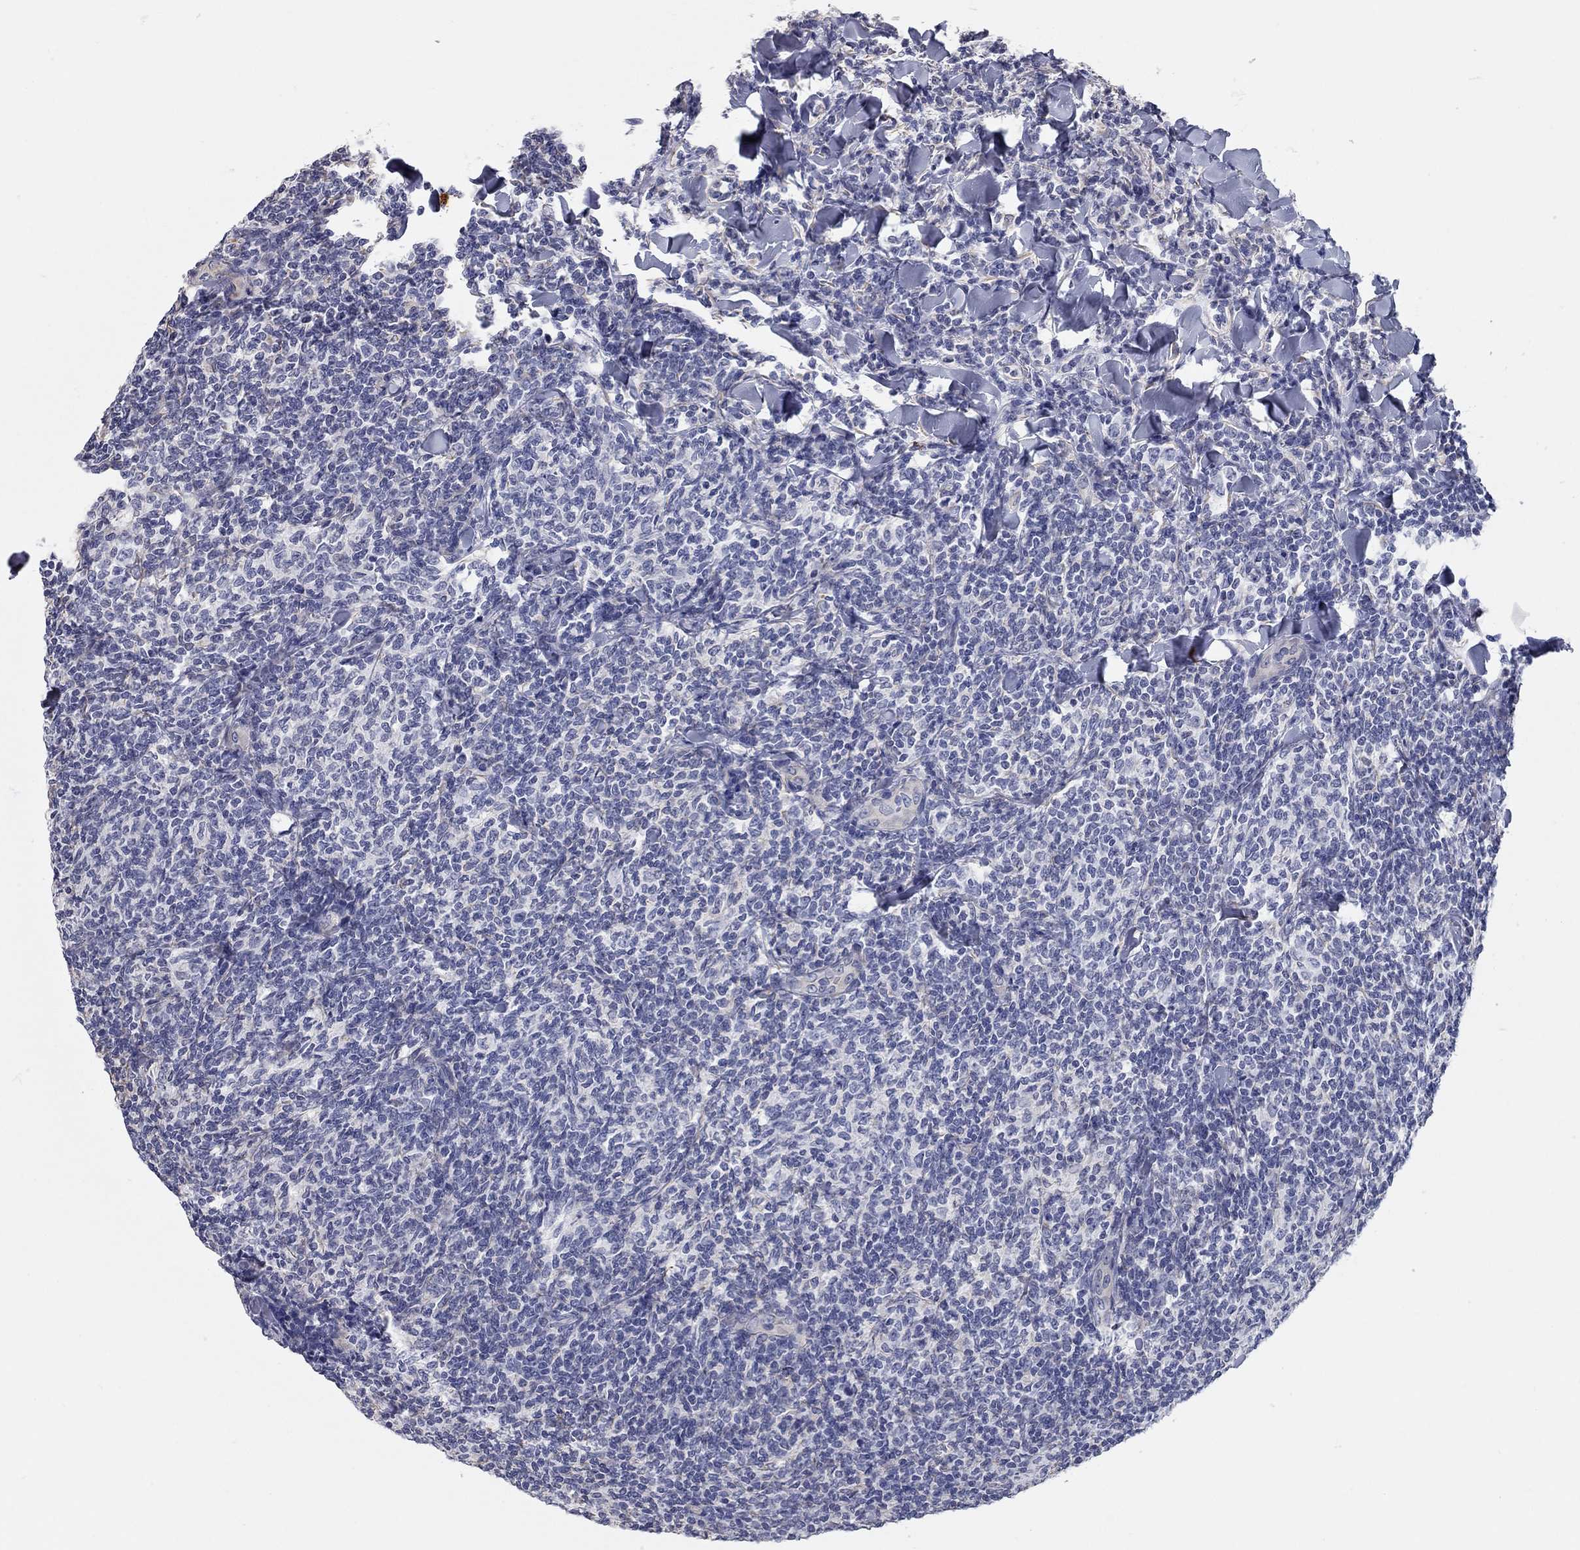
{"staining": {"intensity": "negative", "quantity": "none", "location": "none"}, "tissue": "lymphoma", "cell_type": "Tumor cells", "image_type": "cancer", "snomed": [{"axis": "morphology", "description": "Malignant lymphoma, non-Hodgkin's type, Low grade"}, {"axis": "topography", "description": "Lymph node"}], "caption": "Malignant lymphoma, non-Hodgkin's type (low-grade) was stained to show a protein in brown. There is no significant staining in tumor cells.", "gene": "C10orf90", "patient": {"sex": "female", "age": 56}}